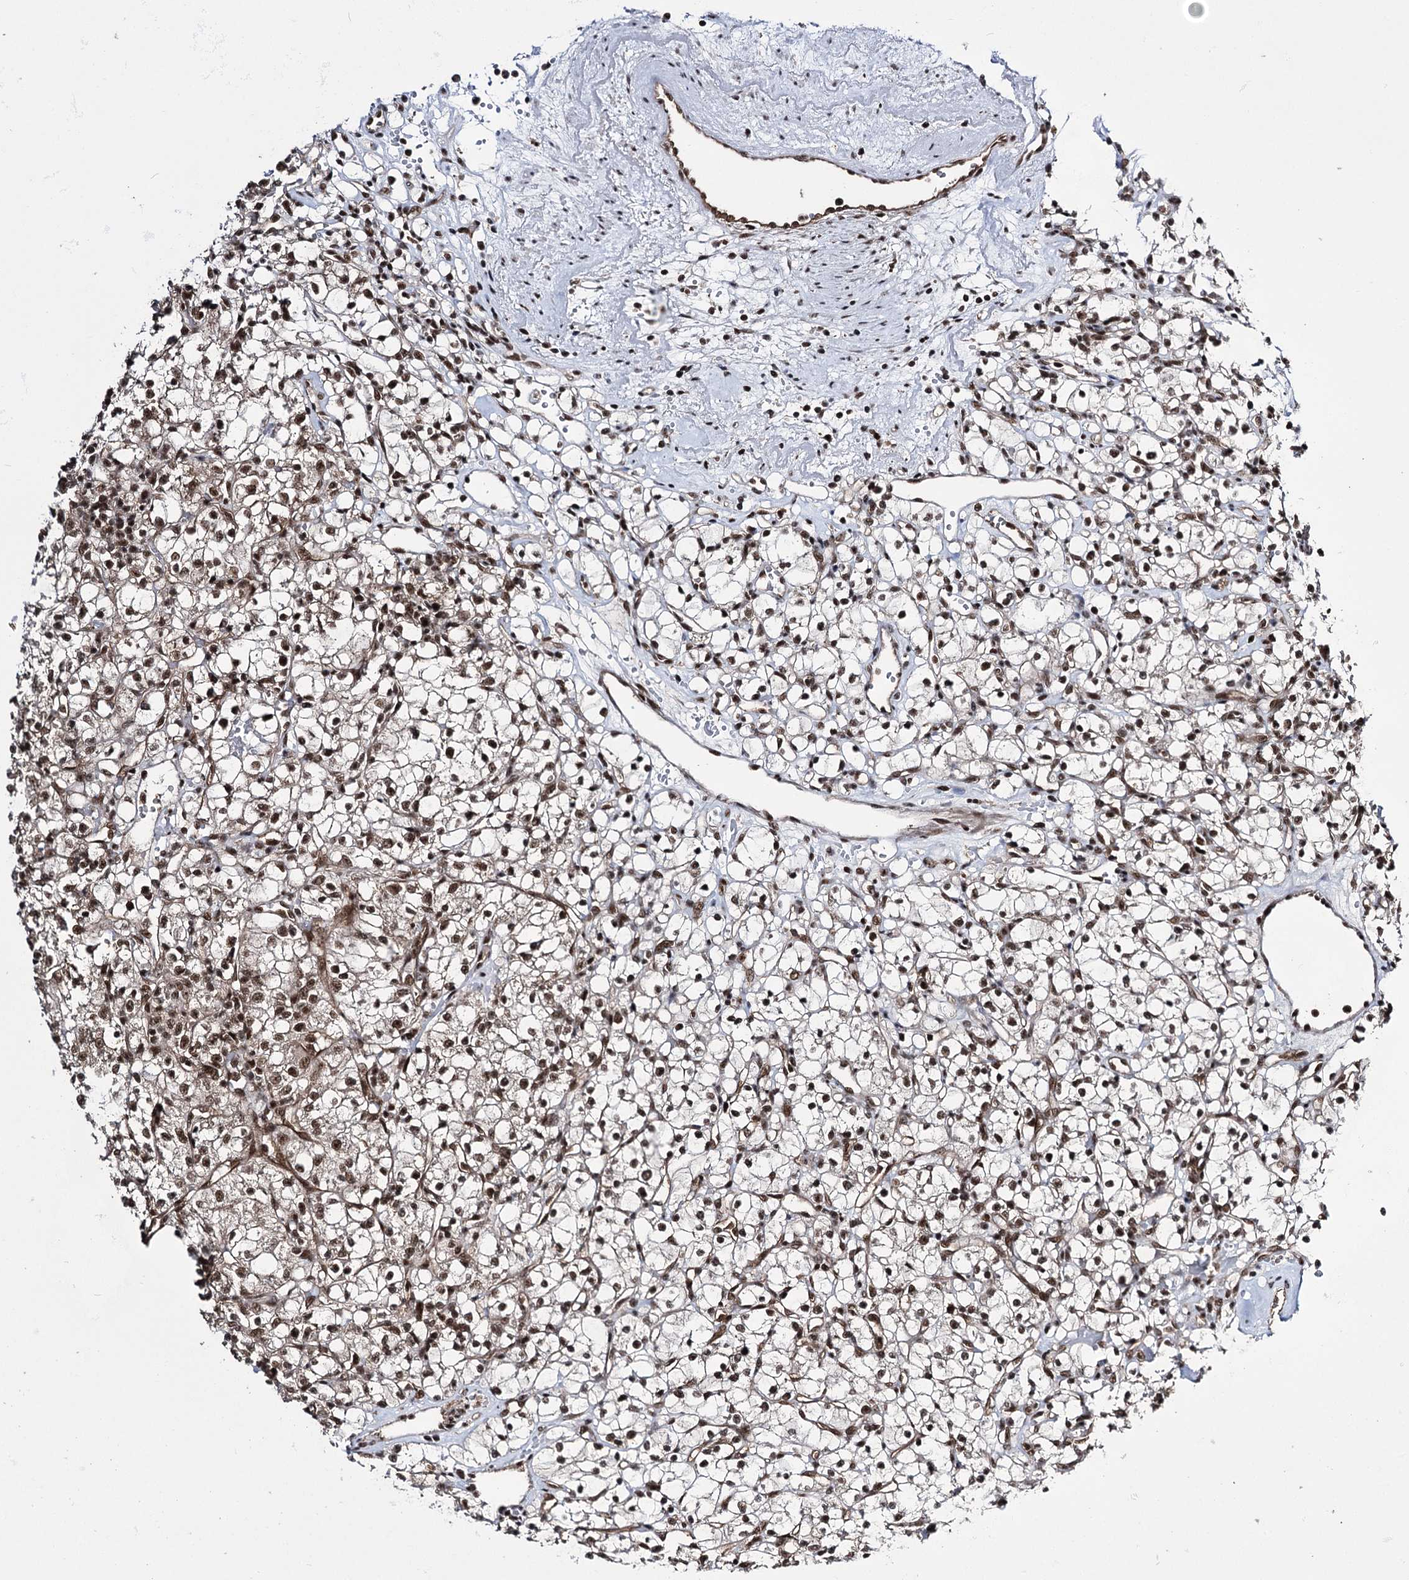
{"staining": {"intensity": "moderate", "quantity": ">75%", "location": "nuclear"}, "tissue": "renal cancer", "cell_type": "Tumor cells", "image_type": "cancer", "snomed": [{"axis": "morphology", "description": "Adenocarcinoma, NOS"}, {"axis": "topography", "description": "Kidney"}], "caption": "The immunohistochemical stain shows moderate nuclear positivity in tumor cells of adenocarcinoma (renal) tissue. The staining is performed using DAB (3,3'-diaminobenzidine) brown chromogen to label protein expression. The nuclei are counter-stained blue using hematoxylin.", "gene": "PRPF40A", "patient": {"sex": "female", "age": 59}}